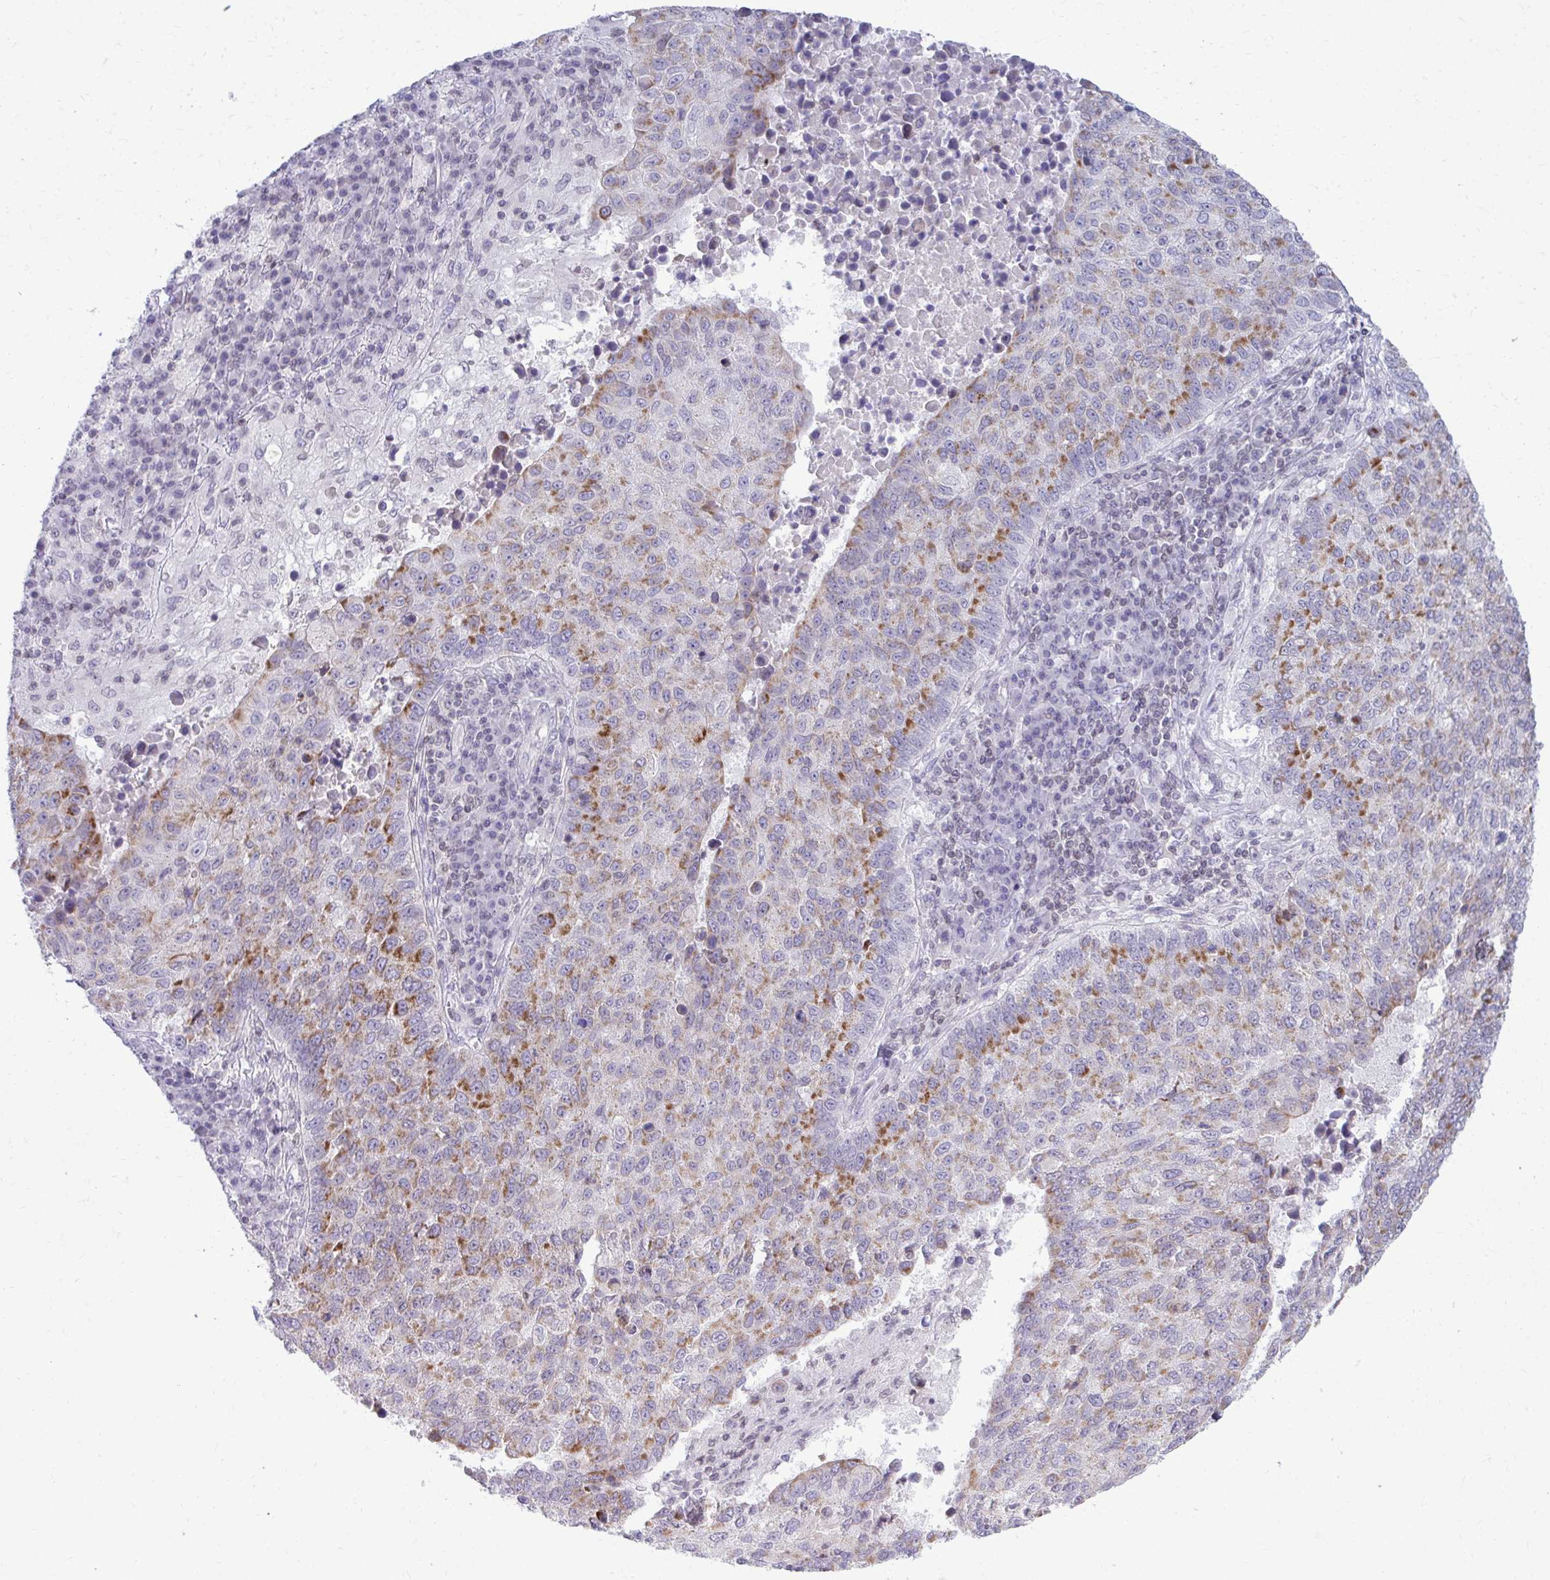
{"staining": {"intensity": "moderate", "quantity": "25%-75%", "location": "cytoplasmic/membranous"}, "tissue": "lung cancer", "cell_type": "Tumor cells", "image_type": "cancer", "snomed": [{"axis": "morphology", "description": "Squamous cell carcinoma, NOS"}, {"axis": "topography", "description": "Lung"}], "caption": "IHC (DAB (3,3'-diaminobenzidine)) staining of lung cancer (squamous cell carcinoma) reveals moderate cytoplasmic/membranous protein staining in approximately 25%-75% of tumor cells. (DAB IHC with brightfield microscopy, high magnification).", "gene": "OR7A5", "patient": {"sex": "male", "age": 73}}